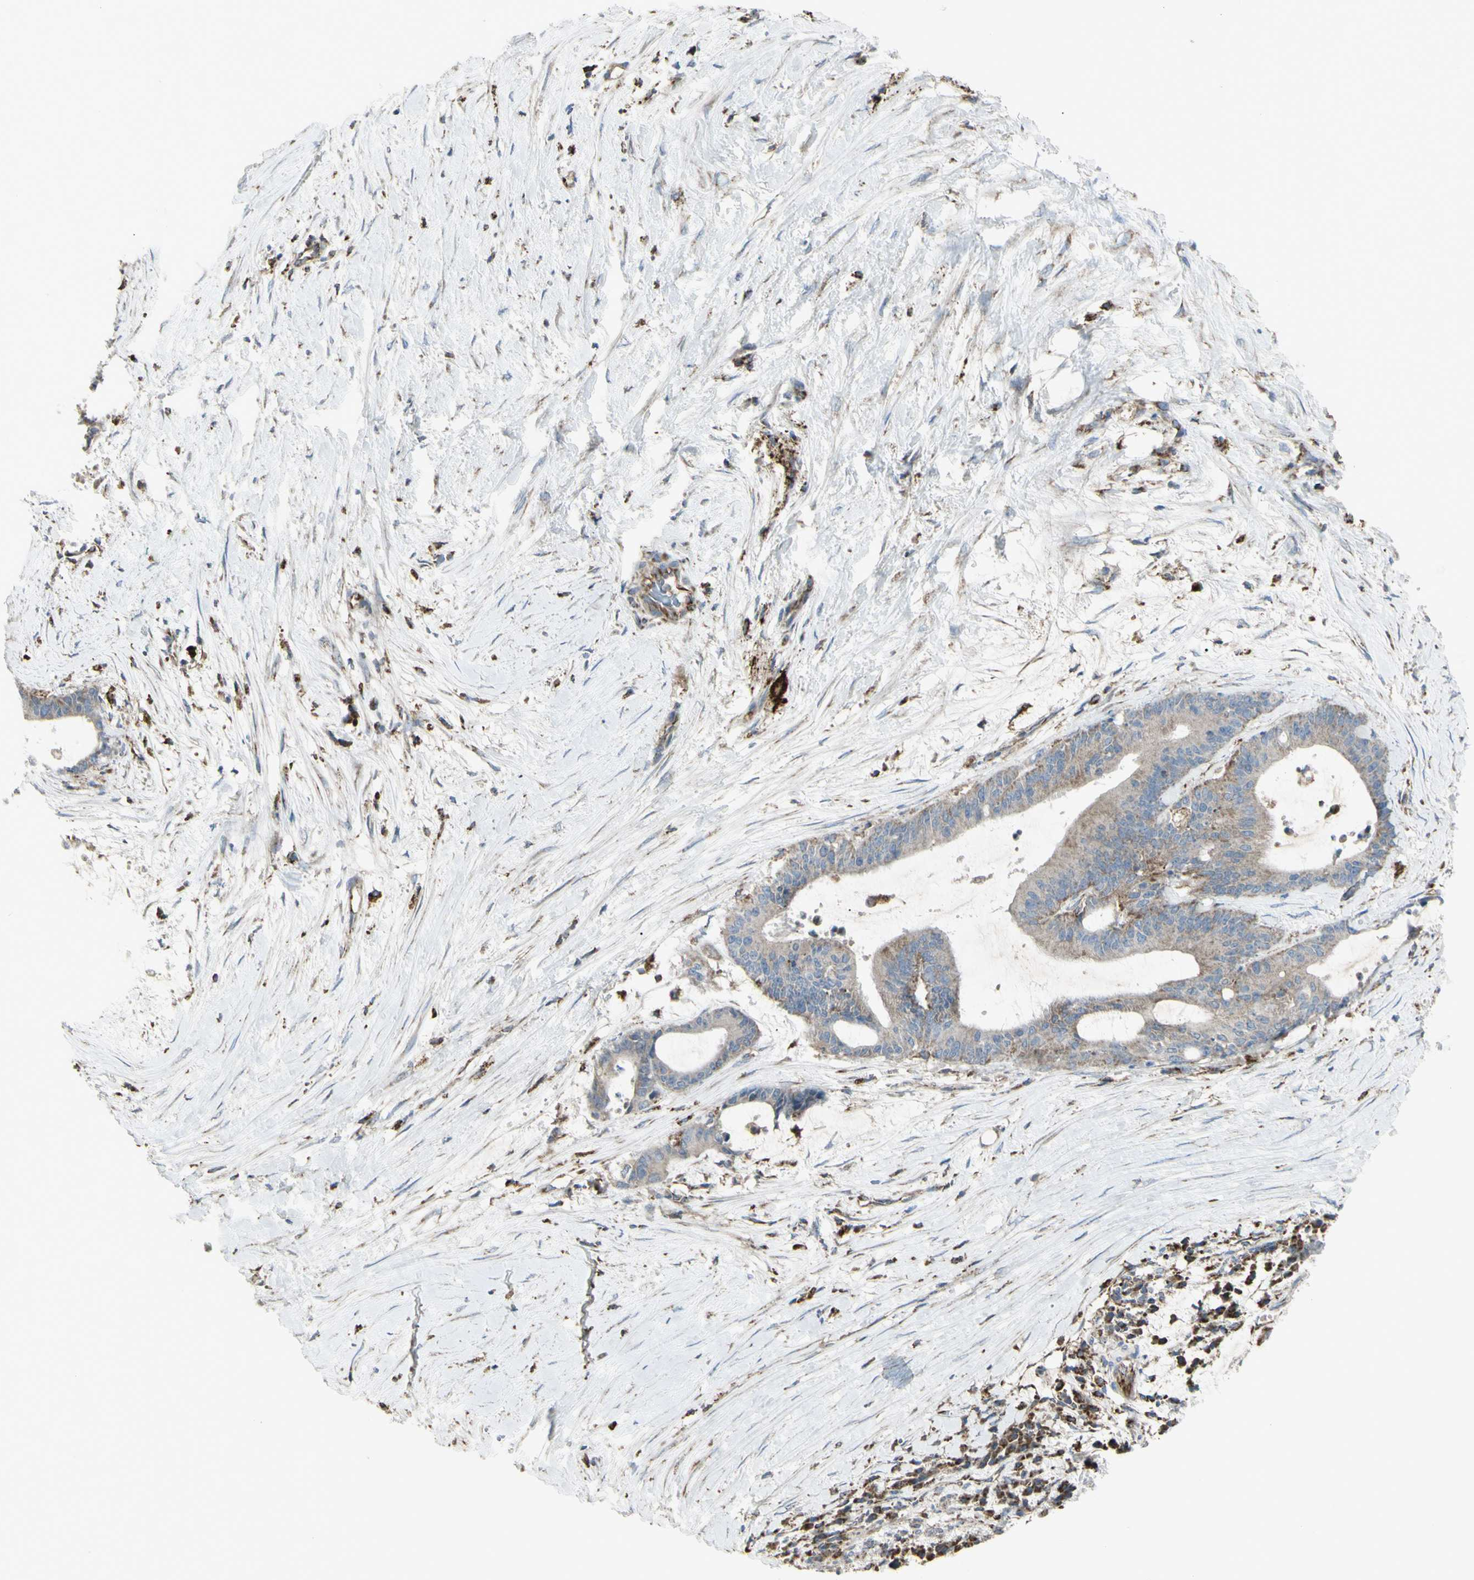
{"staining": {"intensity": "weak", "quantity": ">75%", "location": "cytoplasmic/membranous"}, "tissue": "liver cancer", "cell_type": "Tumor cells", "image_type": "cancer", "snomed": [{"axis": "morphology", "description": "Cholangiocarcinoma"}, {"axis": "topography", "description": "Liver"}], "caption": "Tumor cells exhibit weak cytoplasmic/membranous expression in approximately >75% of cells in liver cancer.", "gene": "CYB5R1", "patient": {"sex": "female", "age": 73}}